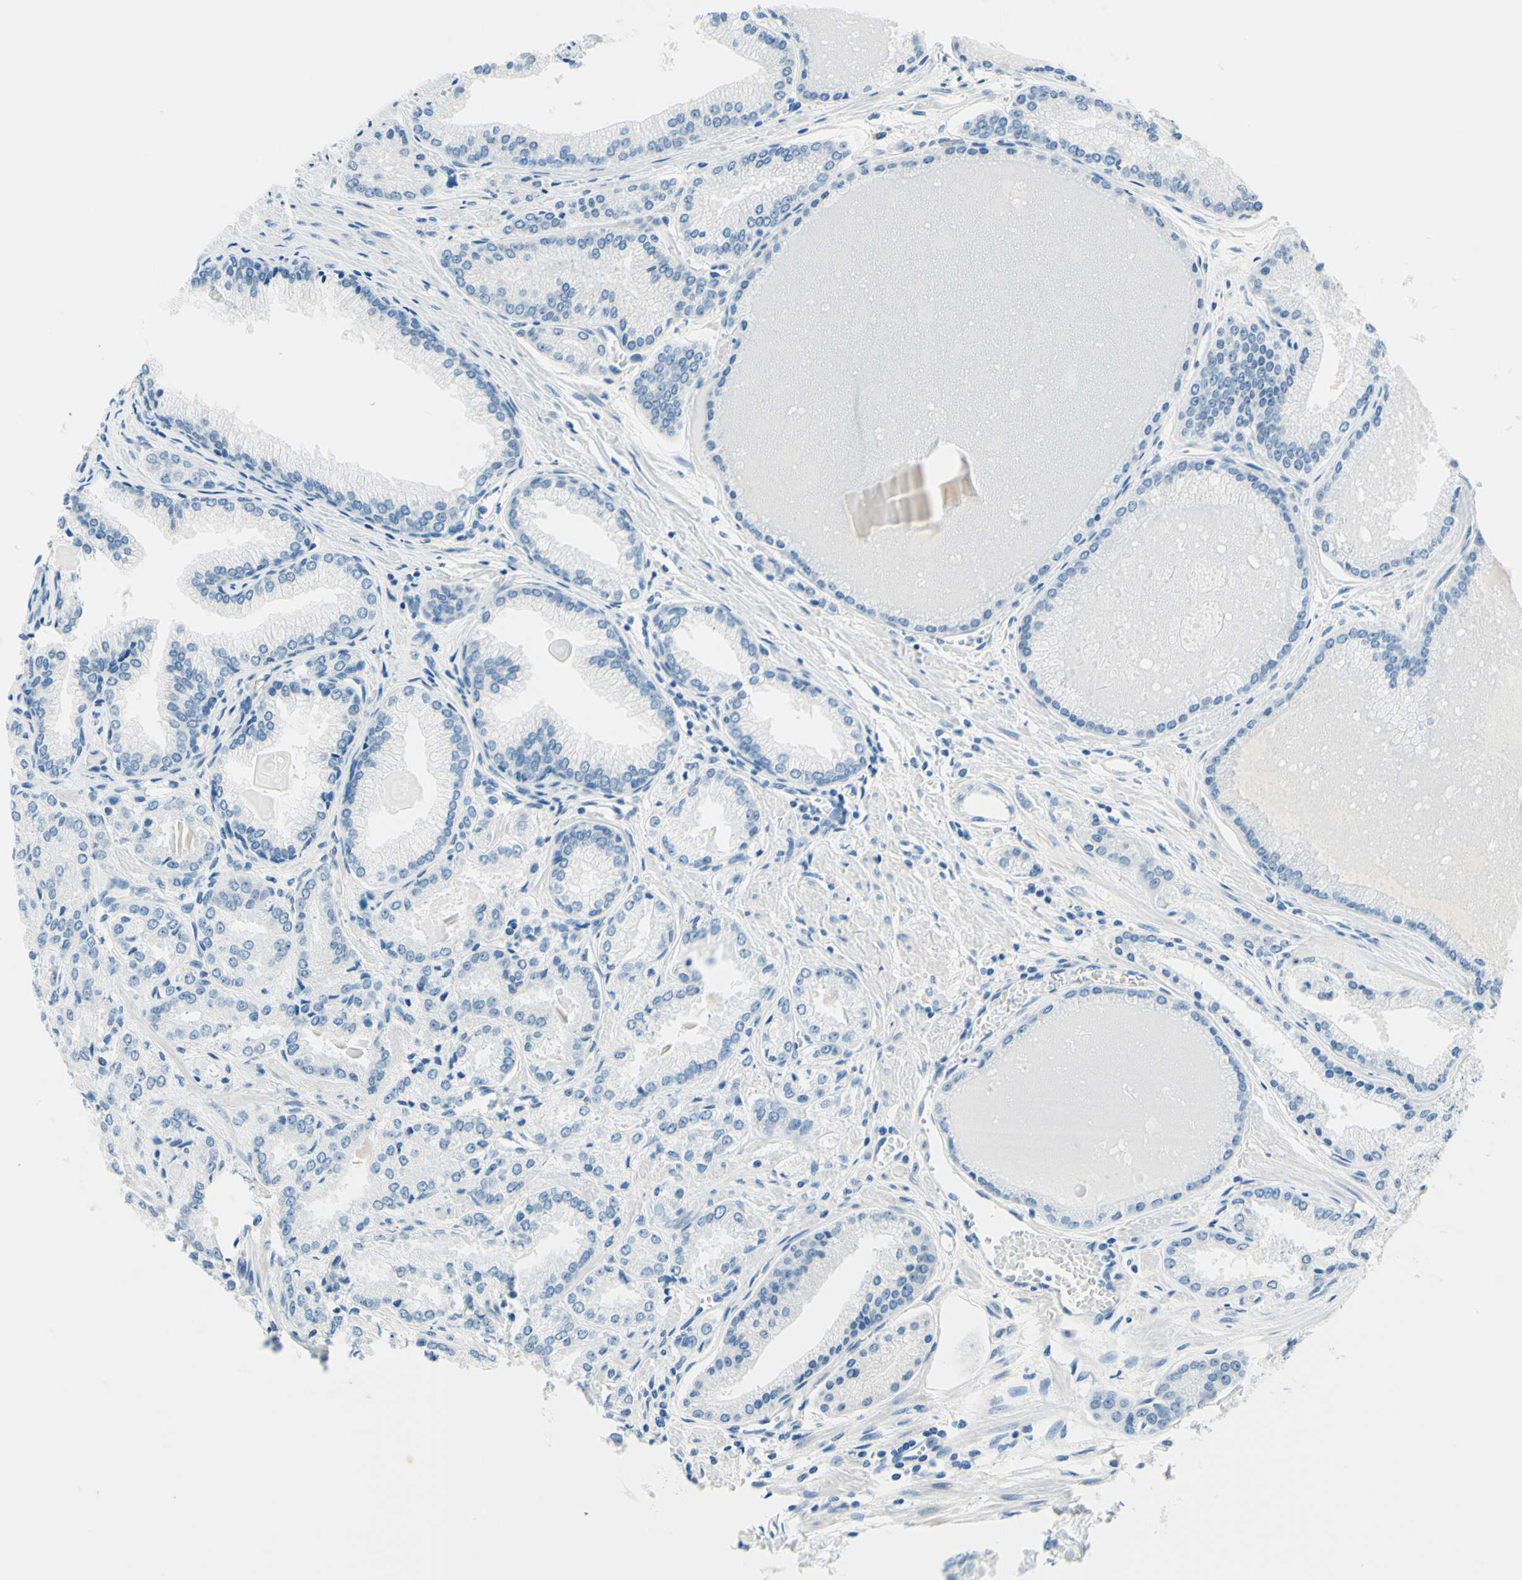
{"staining": {"intensity": "negative", "quantity": "none", "location": "none"}, "tissue": "prostate cancer", "cell_type": "Tumor cells", "image_type": "cancer", "snomed": [{"axis": "morphology", "description": "Adenocarcinoma, Low grade"}, {"axis": "topography", "description": "Prostate"}], "caption": "Immunohistochemistry photomicrograph of human prostate cancer (adenocarcinoma (low-grade)) stained for a protein (brown), which displays no expression in tumor cells.", "gene": "PASD1", "patient": {"sex": "male", "age": 59}}